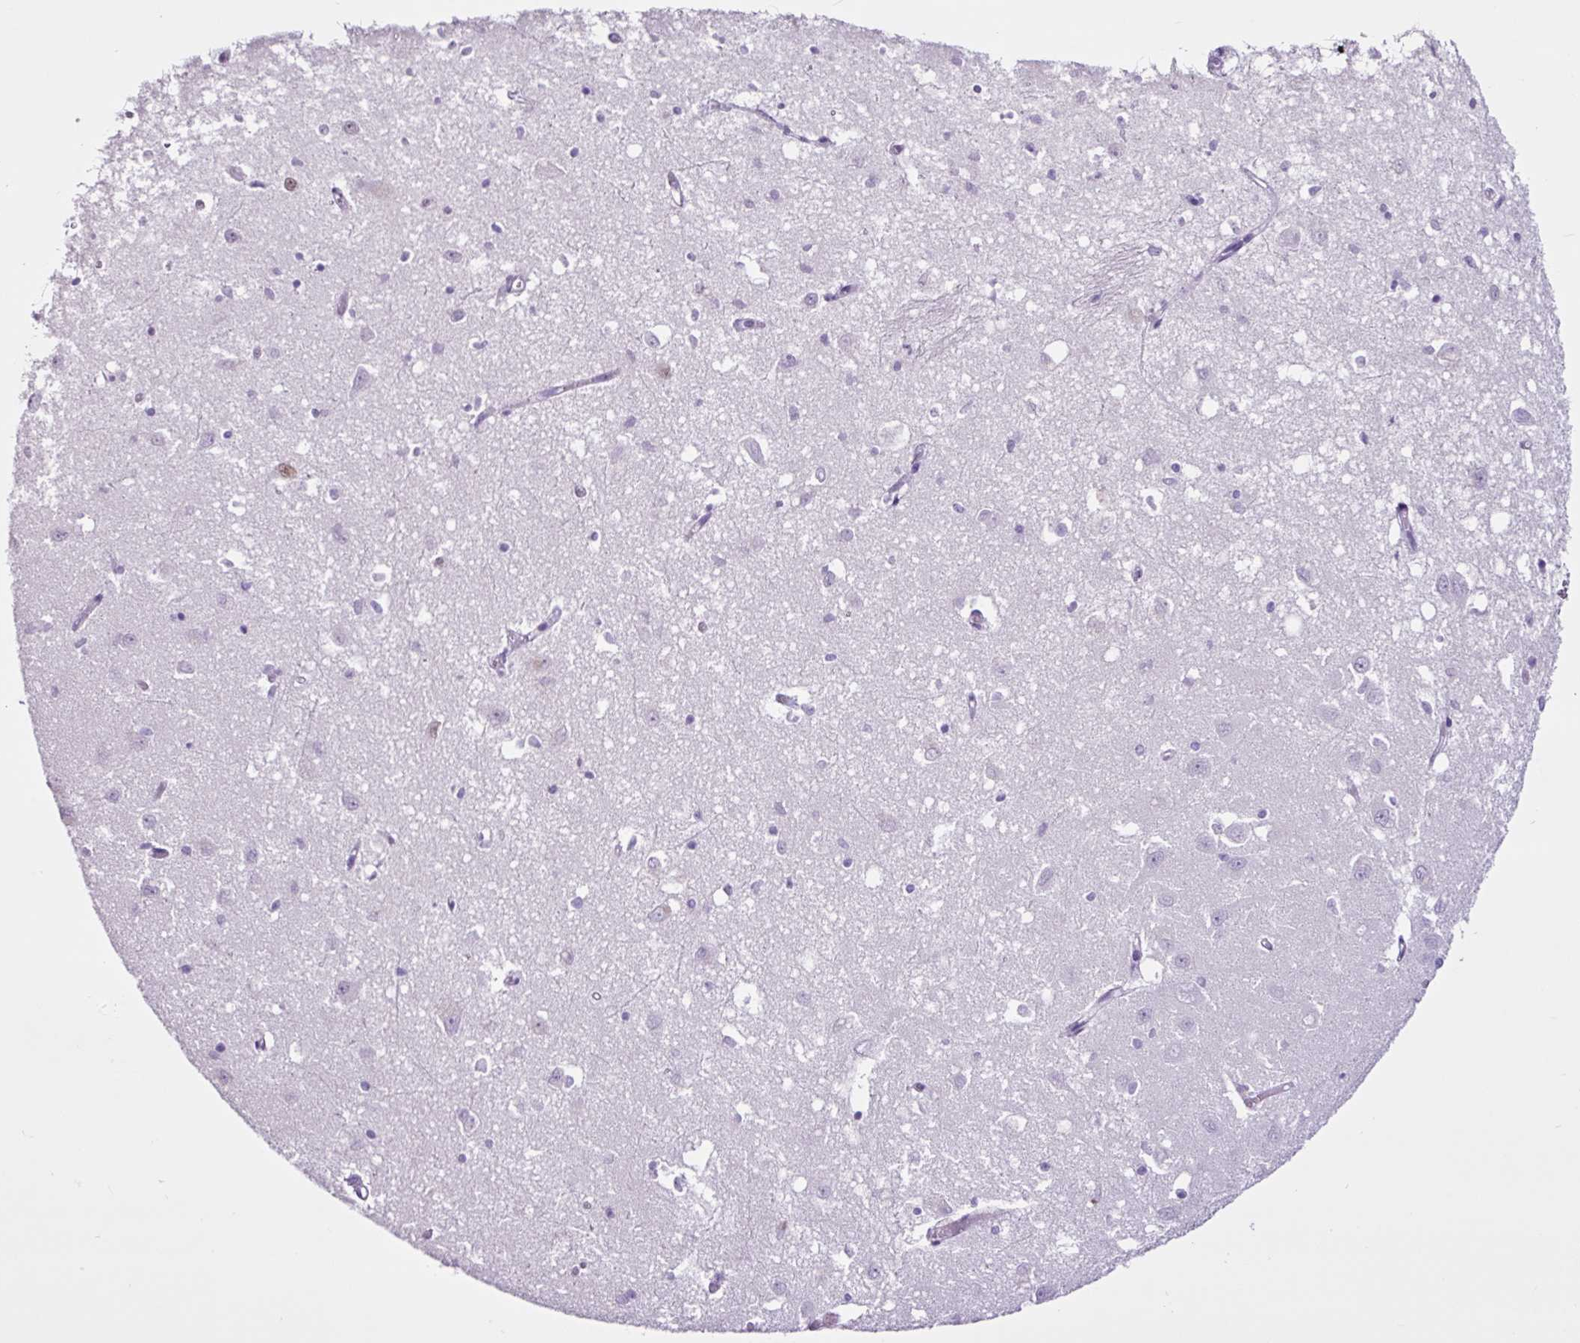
{"staining": {"intensity": "negative", "quantity": "none", "location": "none"}, "tissue": "caudate", "cell_type": "Glial cells", "image_type": "normal", "snomed": [{"axis": "morphology", "description": "Normal tissue, NOS"}, {"axis": "topography", "description": "Lateral ventricle wall"}], "caption": "Immunohistochemistry (IHC) histopathology image of normal caudate: human caudate stained with DAB reveals no significant protein positivity in glial cells. (DAB (3,3'-diaminobenzidine) immunohistochemistry (IHC) visualized using brightfield microscopy, high magnification).", "gene": "PGR", "patient": {"sex": "male", "age": 70}}